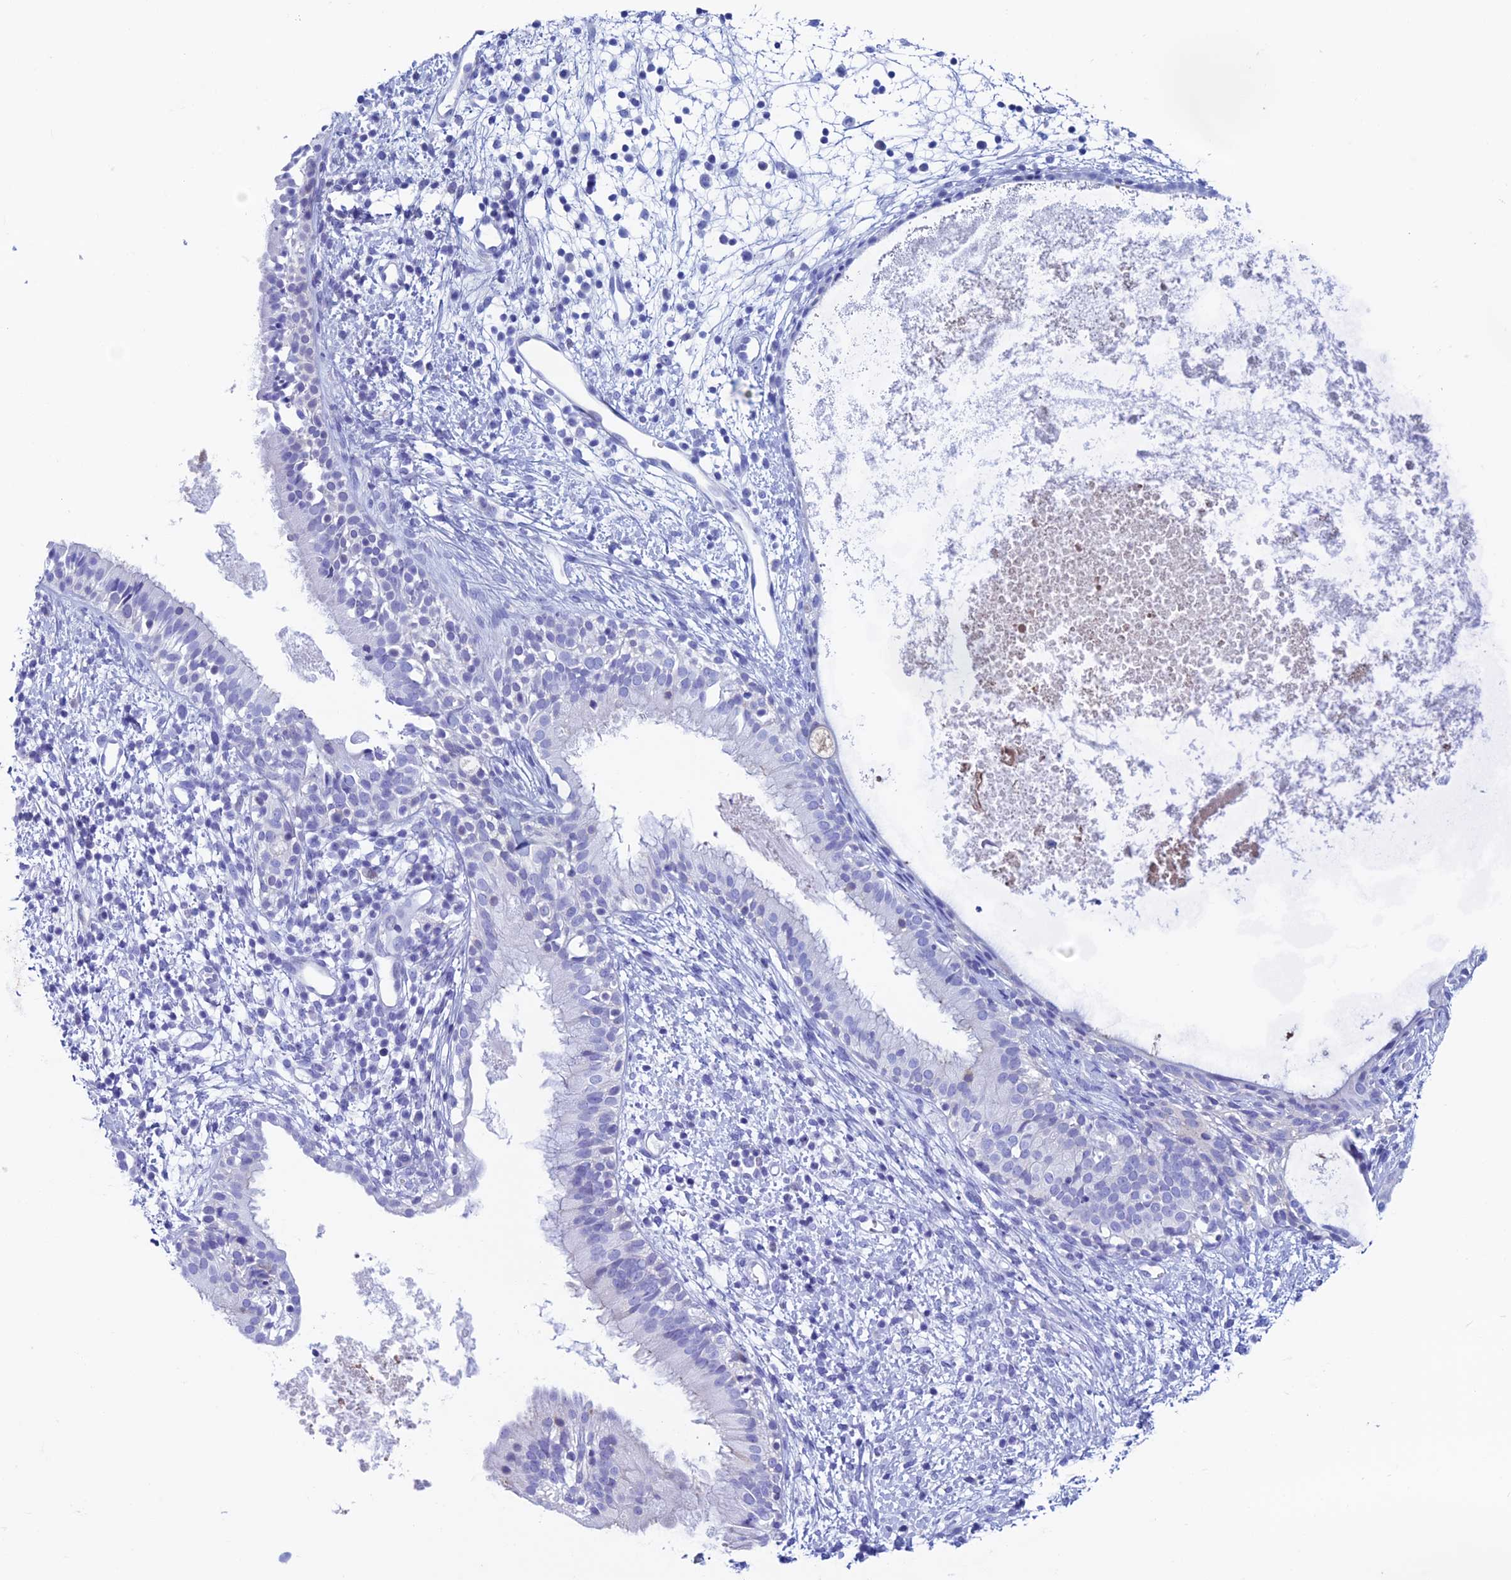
{"staining": {"intensity": "negative", "quantity": "none", "location": "none"}, "tissue": "nasopharynx", "cell_type": "Respiratory epithelial cells", "image_type": "normal", "snomed": [{"axis": "morphology", "description": "Normal tissue, NOS"}, {"axis": "topography", "description": "Nasopharynx"}], "caption": "Respiratory epithelial cells show no significant staining in normal nasopharynx. (Stains: DAB (3,3'-diaminobenzidine) IHC with hematoxylin counter stain, Microscopy: brightfield microscopy at high magnification).", "gene": "KCNK17", "patient": {"sex": "male", "age": 22}}